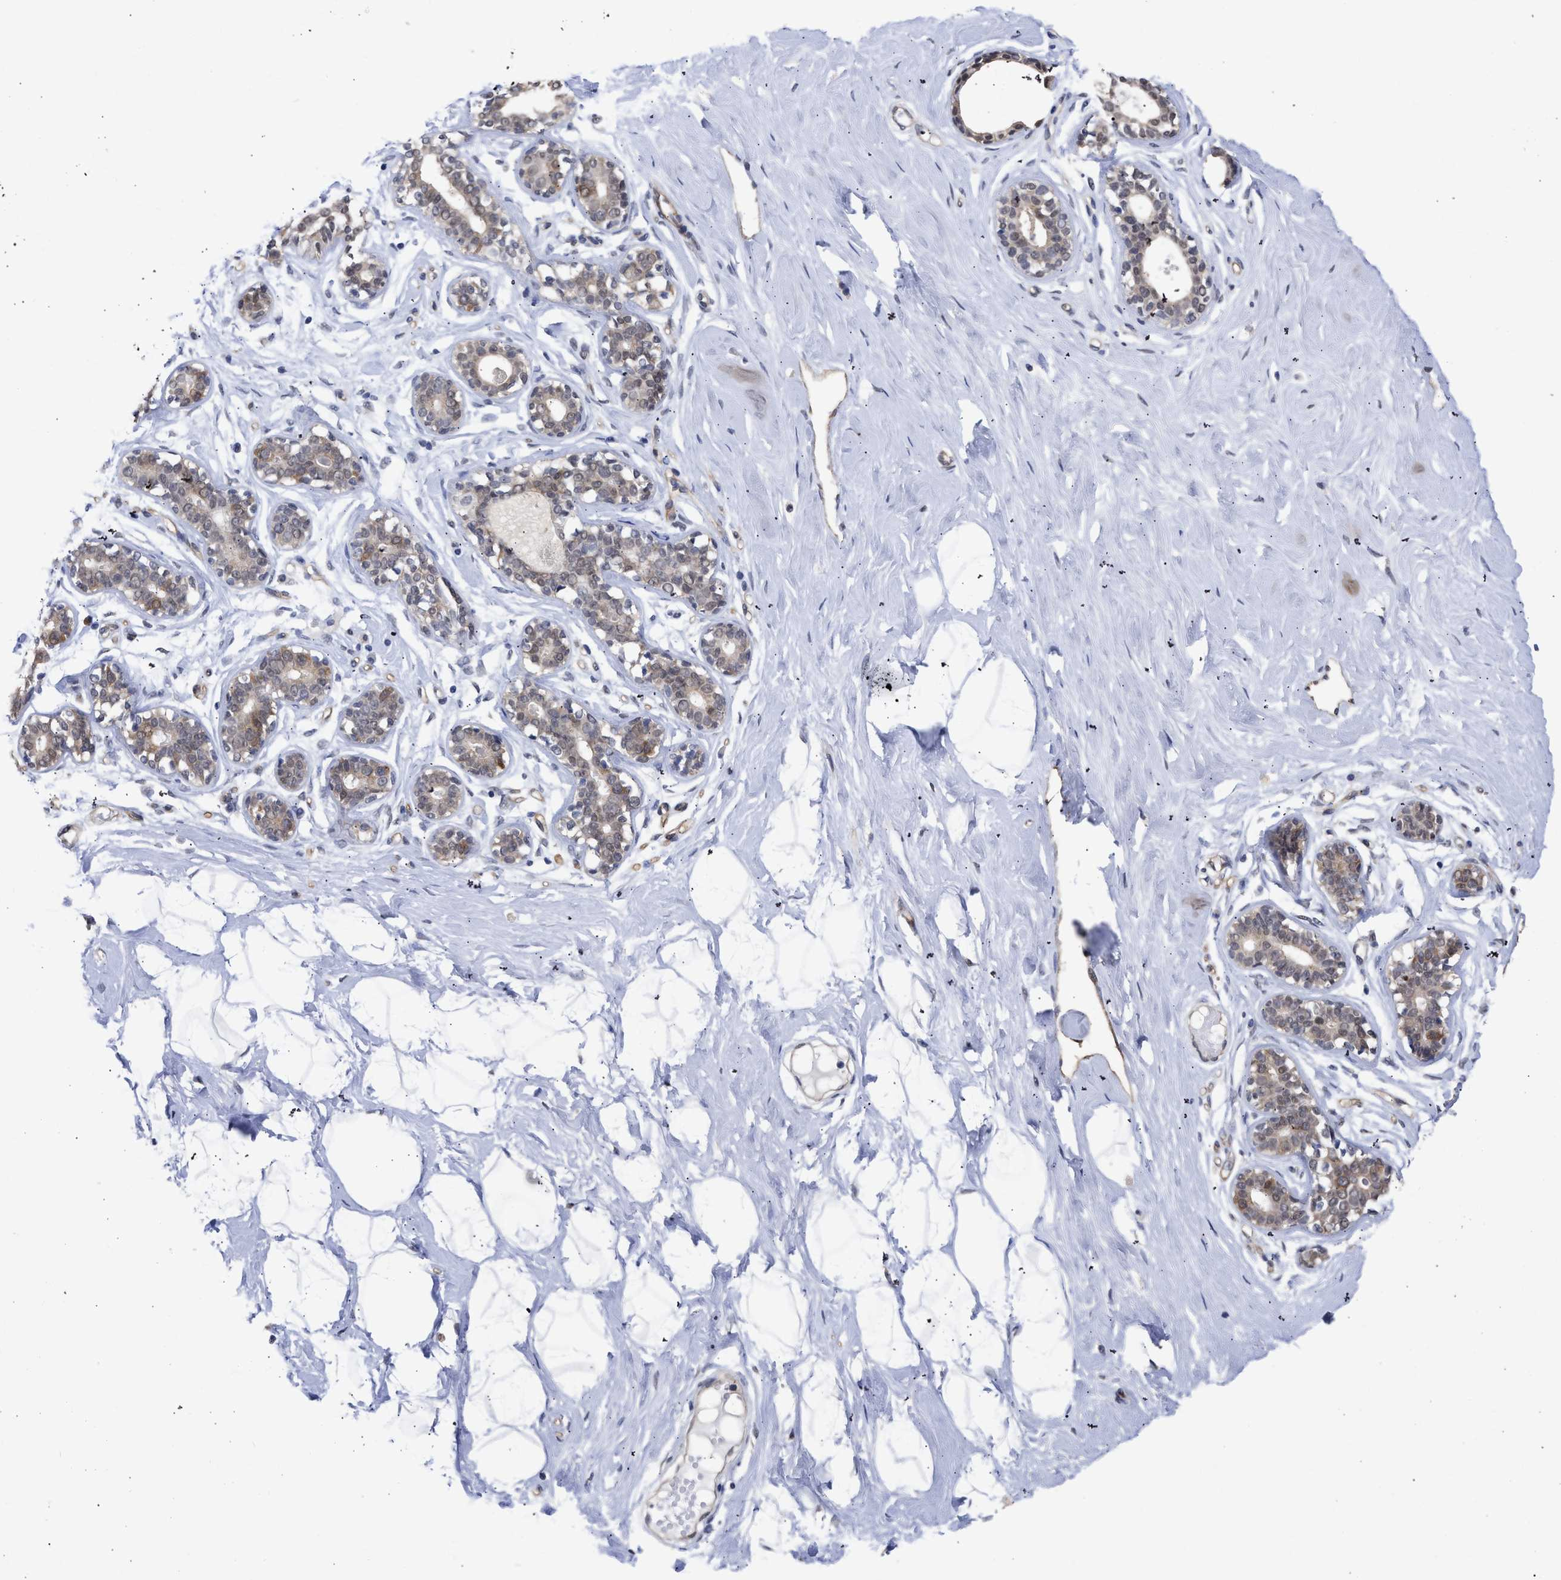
{"staining": {"intensity": "negative", "quantity": "none", "location": "none"}, "tissue": "breast", "cell_type": "Adipocytes", "image_type": "normal", "snomed": [{"axis": "morphology", "description": "Normal tissue, NOS"}, {"axis": "topography", "description": "Breast"}], "caption": "A high-resolution micrograph shows immunohistochemistry staining of unremarkable breast, which exhibits no significant expression in adipocytes.", "gene": "THRA", "patient": {"sex": "female", "age": 23}}